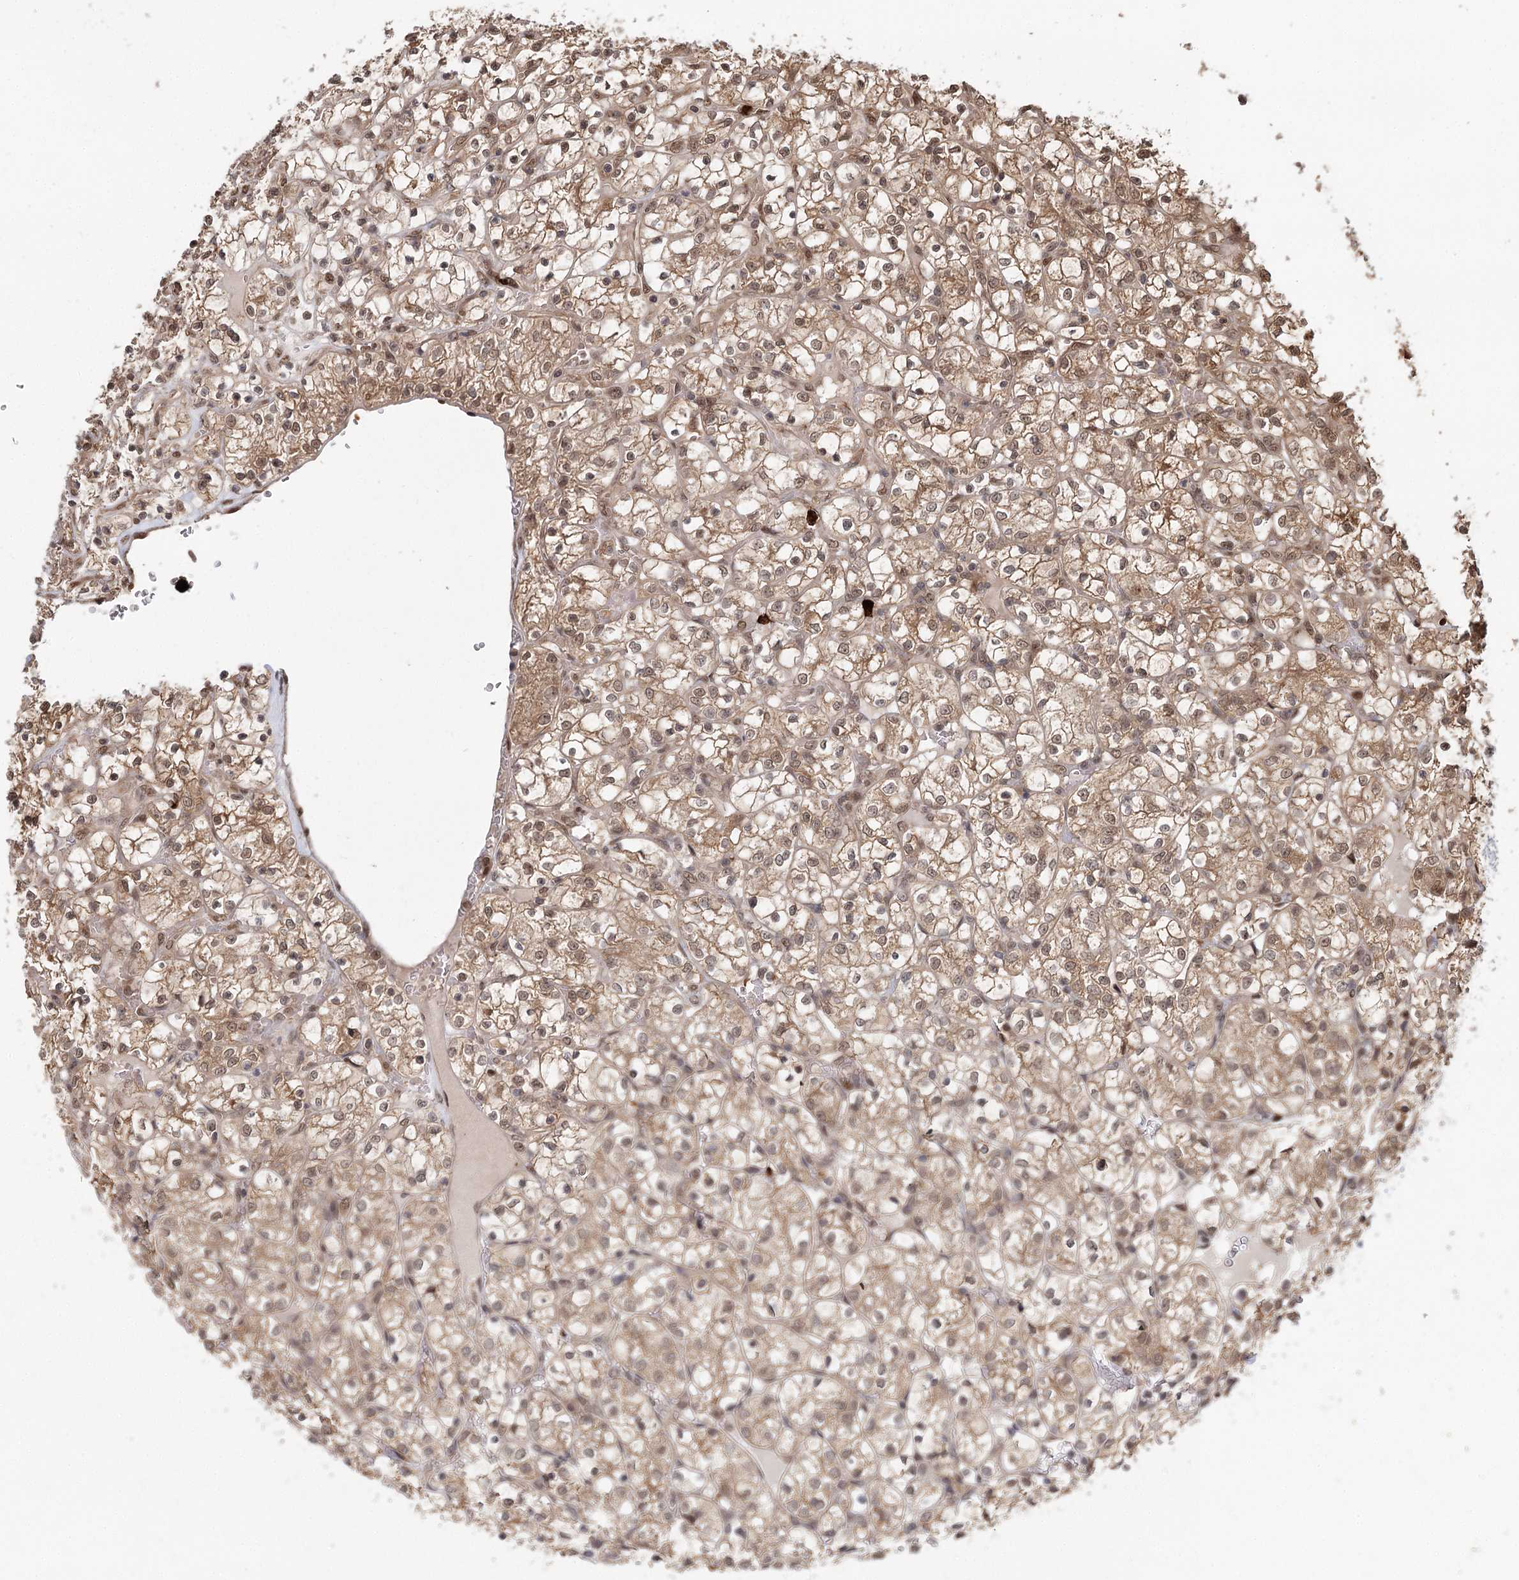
{"staining": {"intensity": "weak", "quantity": ">75%", "location": "cytoplasmic/membranous,nuclear"}, "tissue": "renal cancer", "cell_type": "Tumor cells", "image_type": "cancer", "snomed": [{"axis": "morphology", "description": "Adenocarcinoma, NOS"}, {"axis": "topography", "description": "Kidney"}], "caption": "This photomicrograph exhibits renal cancer (adenocarcinoma) stained with immunohistochemistry (IHC) to label a protein in brown. The cytoplasmic/membranous and nuclear of tumor cells show weak positivity for the protein. Nuclei are counter-stained blue.", "gene": "N6AMT1", "patient": {"sex": "female", "age": 69}}